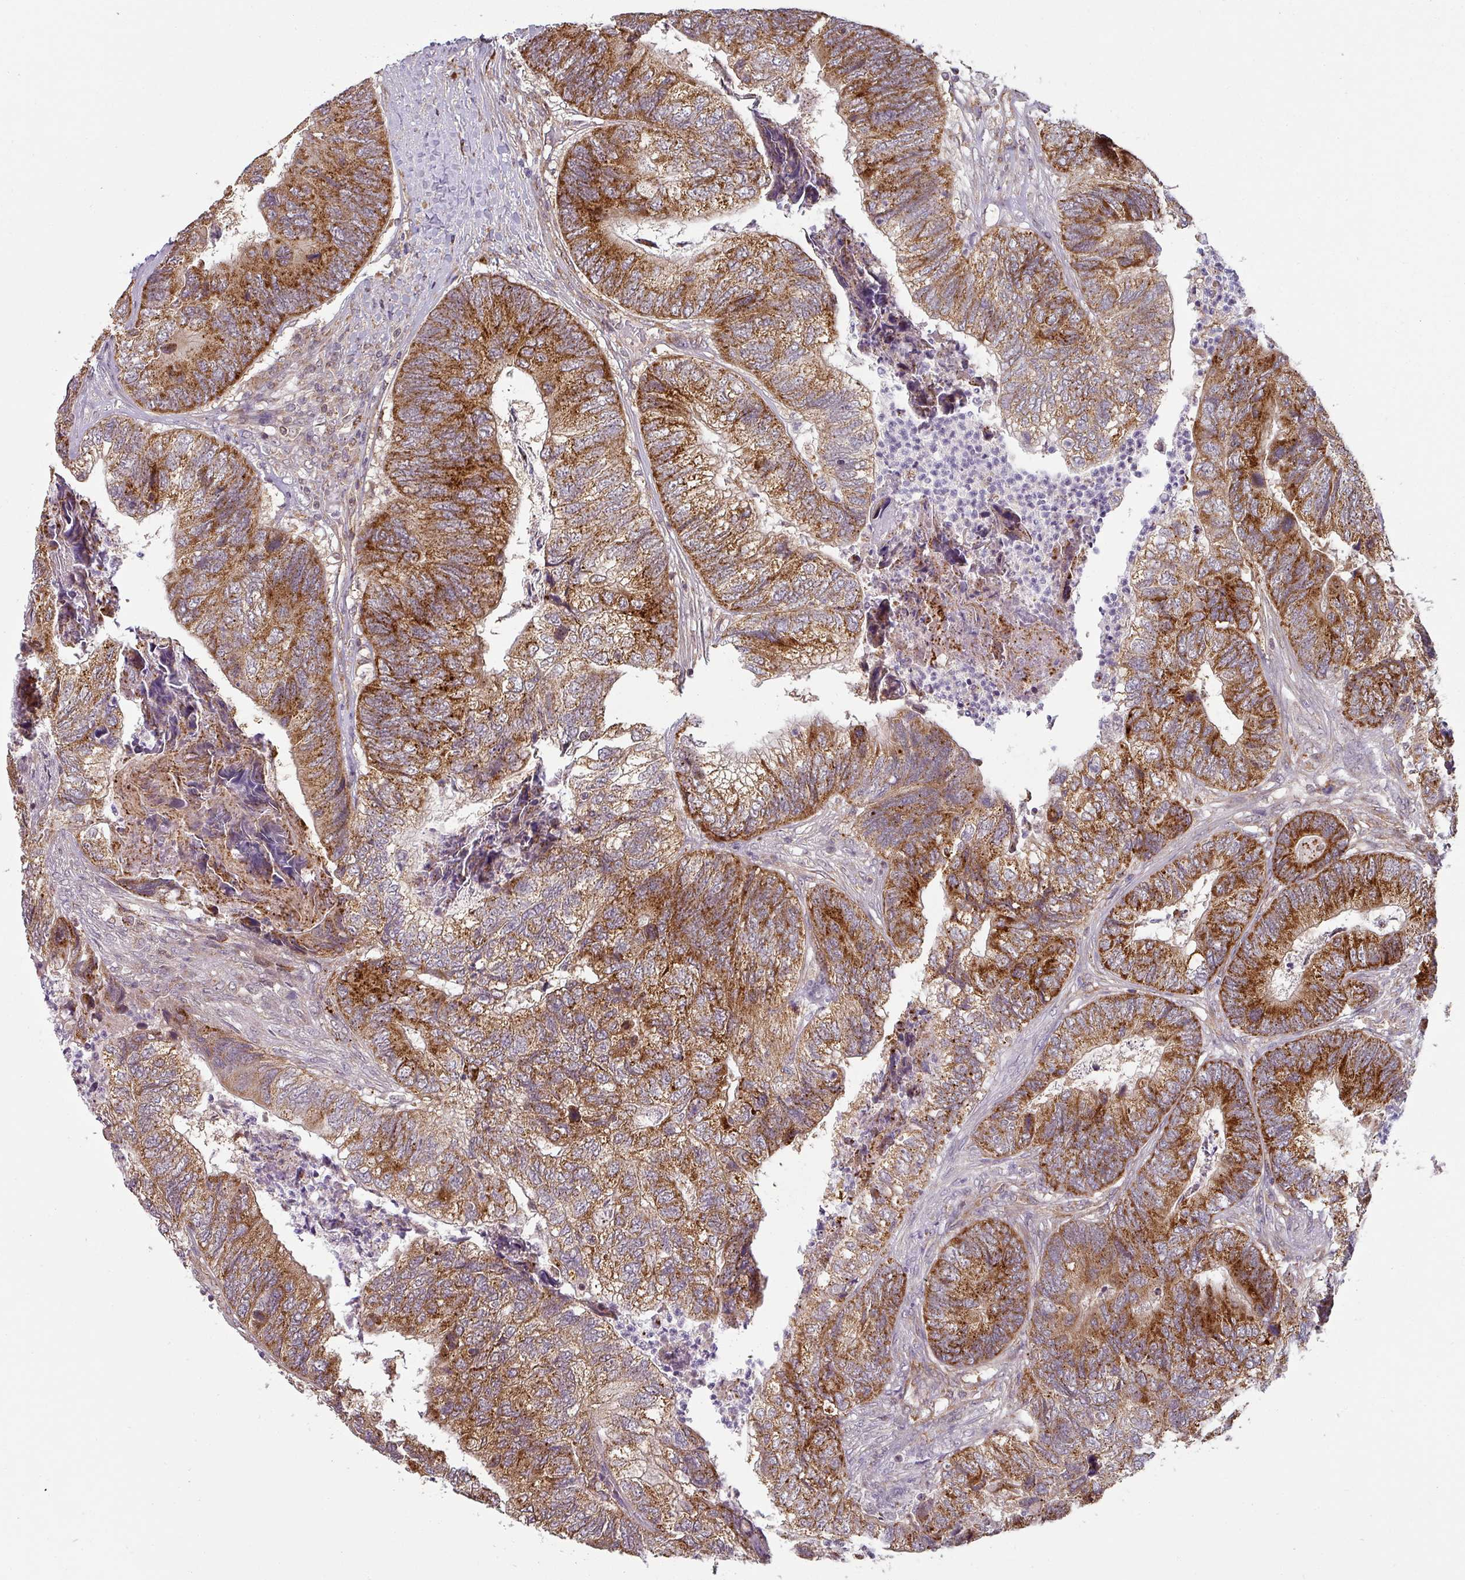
{"staining": {"intensity": "strong", "quantity": ">75%", "location": "cytoplasmic/membranous"}, "tissue": "colorectal cancer", "cell_type": "Tumor cells", "image_type": "cancer", "snomed": [{"axis": "morphology", "description": "Adenocarcinoma, NOS"}, {"axis": "topography", "description": "Colon"}], "caption": "Approximately >75% of tumor cells in human colorectal adenocarcinoma show strong cytoplasmic/membranous protein staining as visualized by brown immunohistochemical staining.", "gene": "MRPS16", "patient": {"sex": "female", "age": 67}}